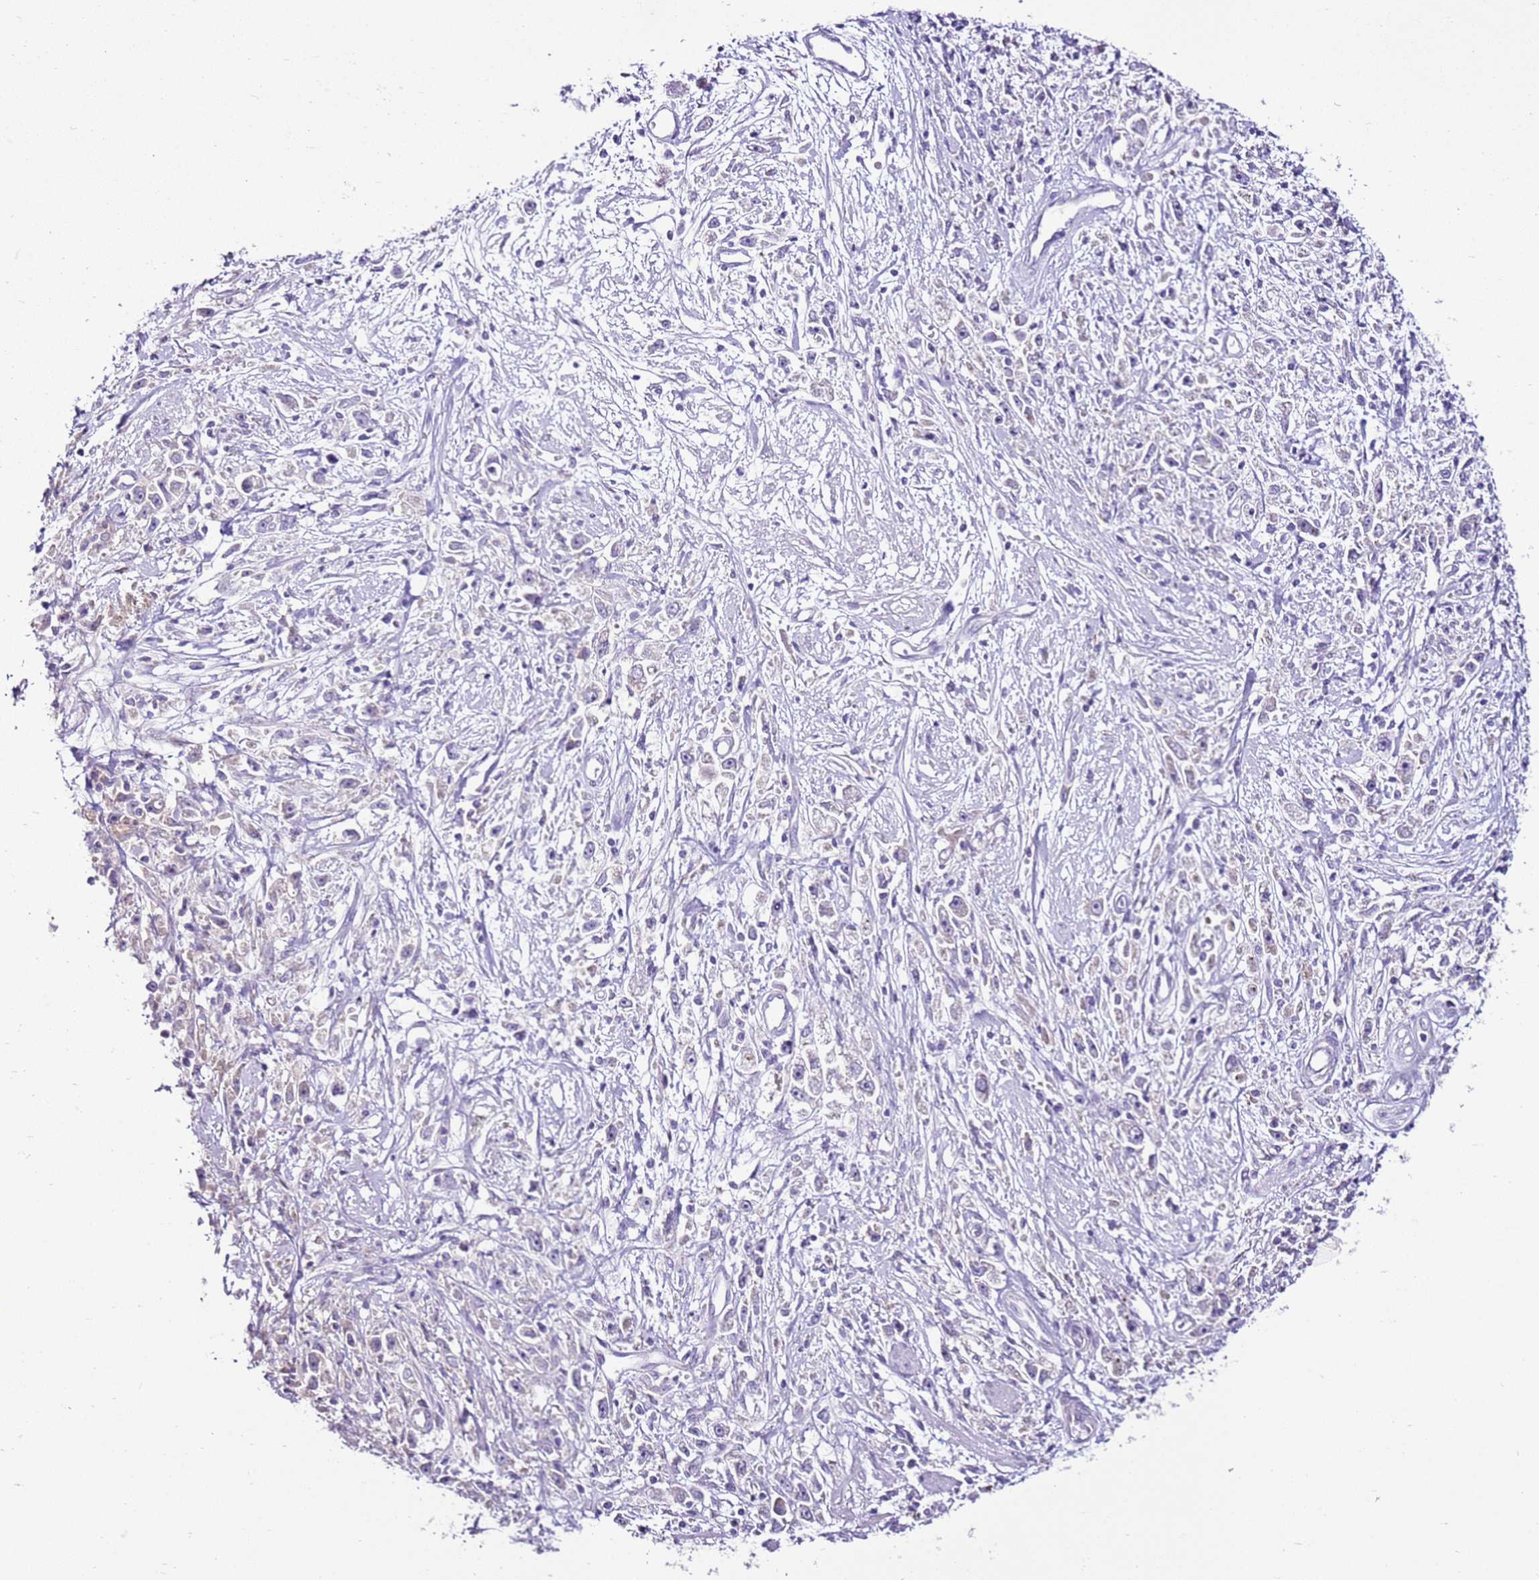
{"staining": {"intensity": "negative", "quantity": "none", "location": "none"}, "tissue": "stomach cancer", "cell_type": "Tumor cells", "image_type": "cancer", "snomed": [{"axis": "morphology", "description": "Adenocarcinoma, NOS"}, {"axis": "topography", "description": "Stomach"}], "caption": "Tumor cells are negative for protein expression in human stomach cancer (adenocarcinoma). (DAB (3,3'-diaminobenzidine) immunohistochemistry, high magnification).", "gene": "SLC38A5", "patient": {"sex": "female", "age": 59}}